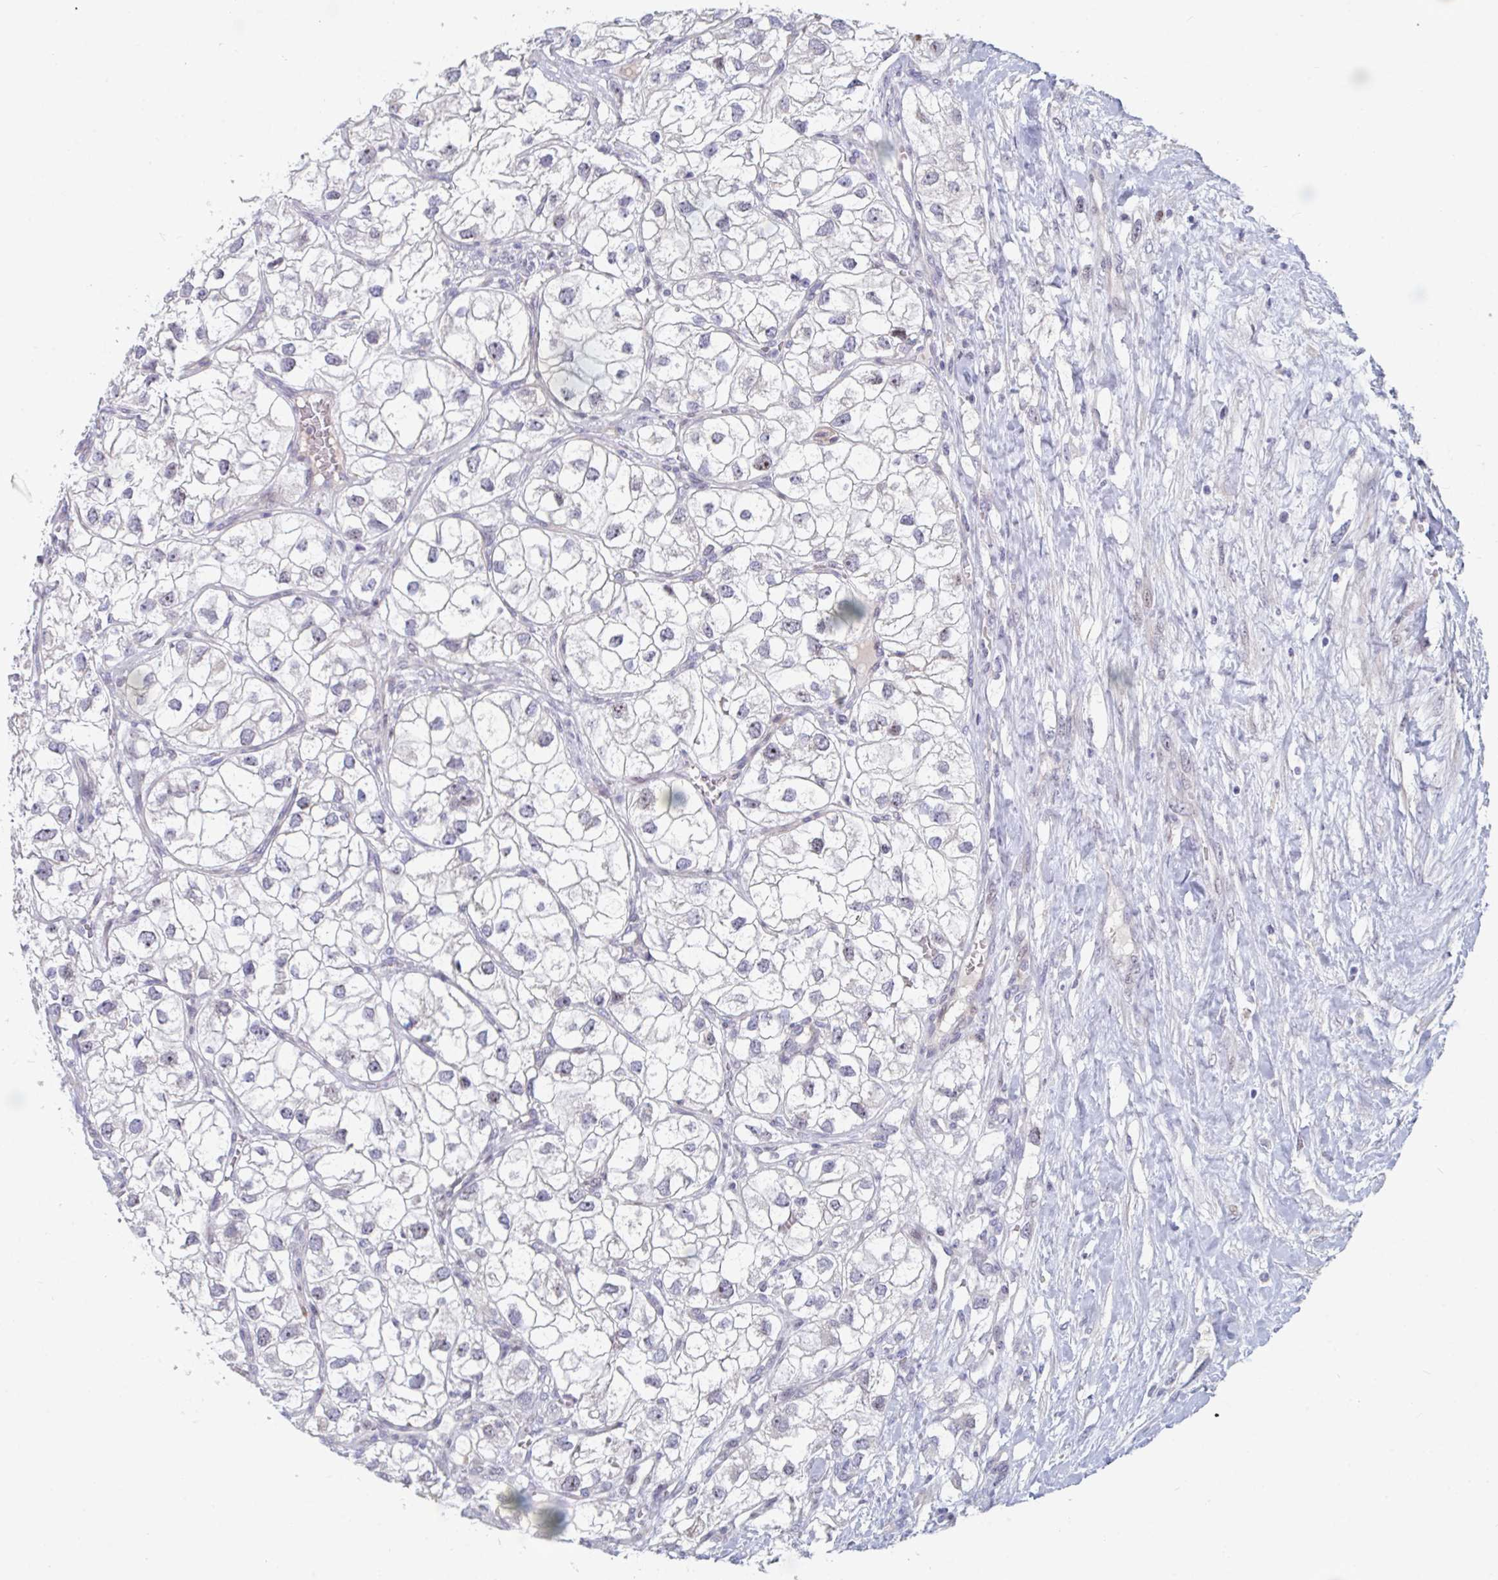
{"staining": {"intensity": "negative", "quantity": "none", "location": "none"}, "tissue": "renal cancer", "cell_type": "Tumor cells", "image_type": "cancer", "snomed": [{"axis": "morphology", "description": "Adenocarcinoma, NOS"}, {"axis": "topography", "description": "Kidney"}], "caption": "This is a histopathology image of immunohistochemistry staining of renal adenocarcinoma, which shows no expression in tumor cells. Brightfield microscopy of immunohistochemistry (IHC) stained with DAB (brown) and hematoxylin (blue), captured at high magnification.", "gene": "CENPT", "patient": {"sex": "male", "age": 59}}